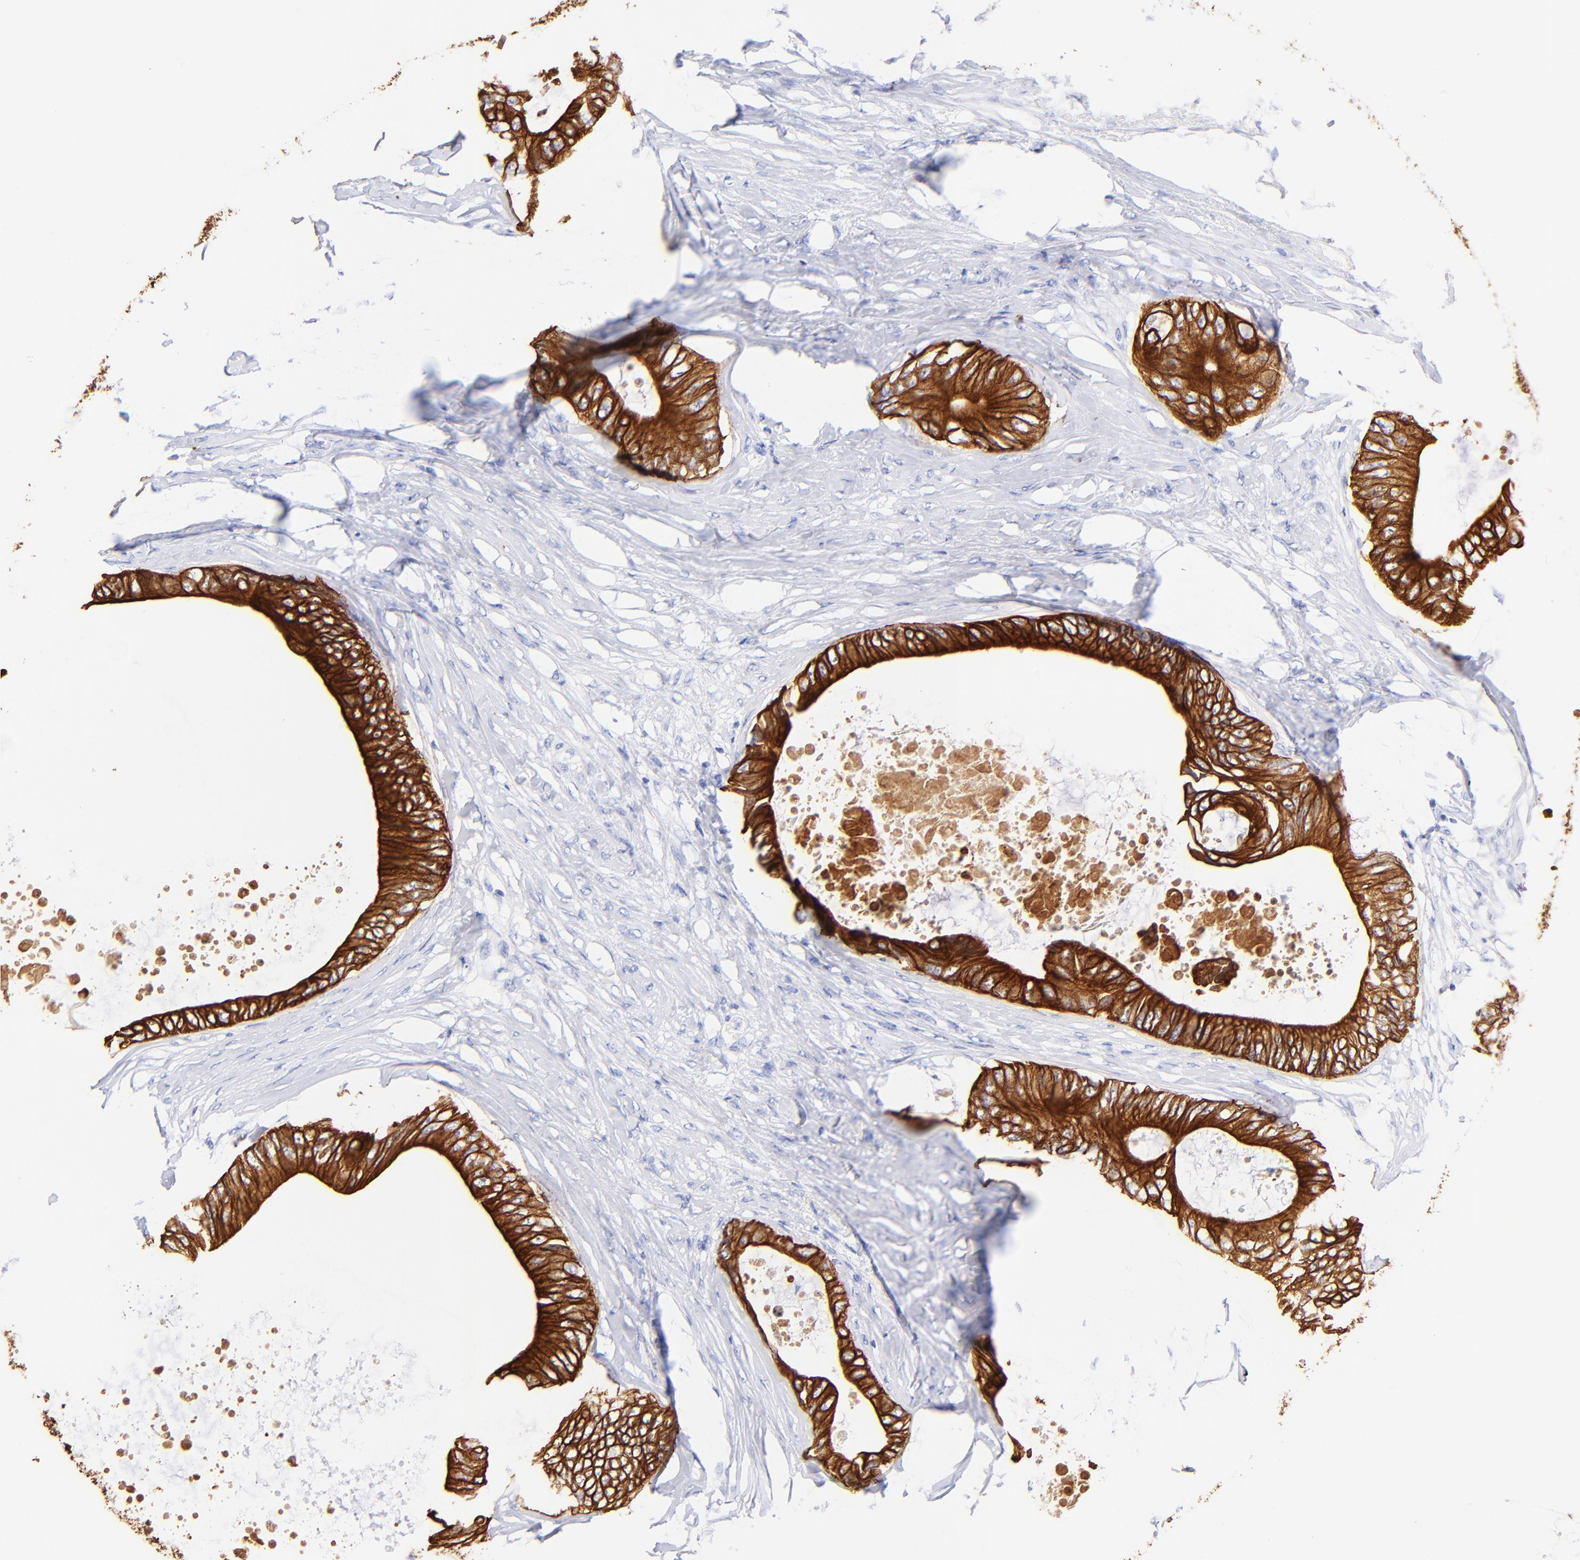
{"staining": {"intensity": "strong", "quantity": ">75%", "location": "cytoplasmic/membranous"}, "tissue": "colorectal cancer", "cell_type": "Tumor cells", "image_type": "cancer", "snomed": [{"axis": "morphology", "description": "Normal tissue, NOS"}, {"axis": "morphology", "description": "Adenocarcinoma, NOS"}, {"axis": "topography", "description": "Rectum"}, {"axis": "topography", "description": "Peripheral nerve tissue"}], "caption": "Colorectal cancer tissue reveals strong cytoplasmic/membranous expression in about >75% of tumor cells", "gene": "KRT19", "patient": {"sex": "female", "age": 77}}